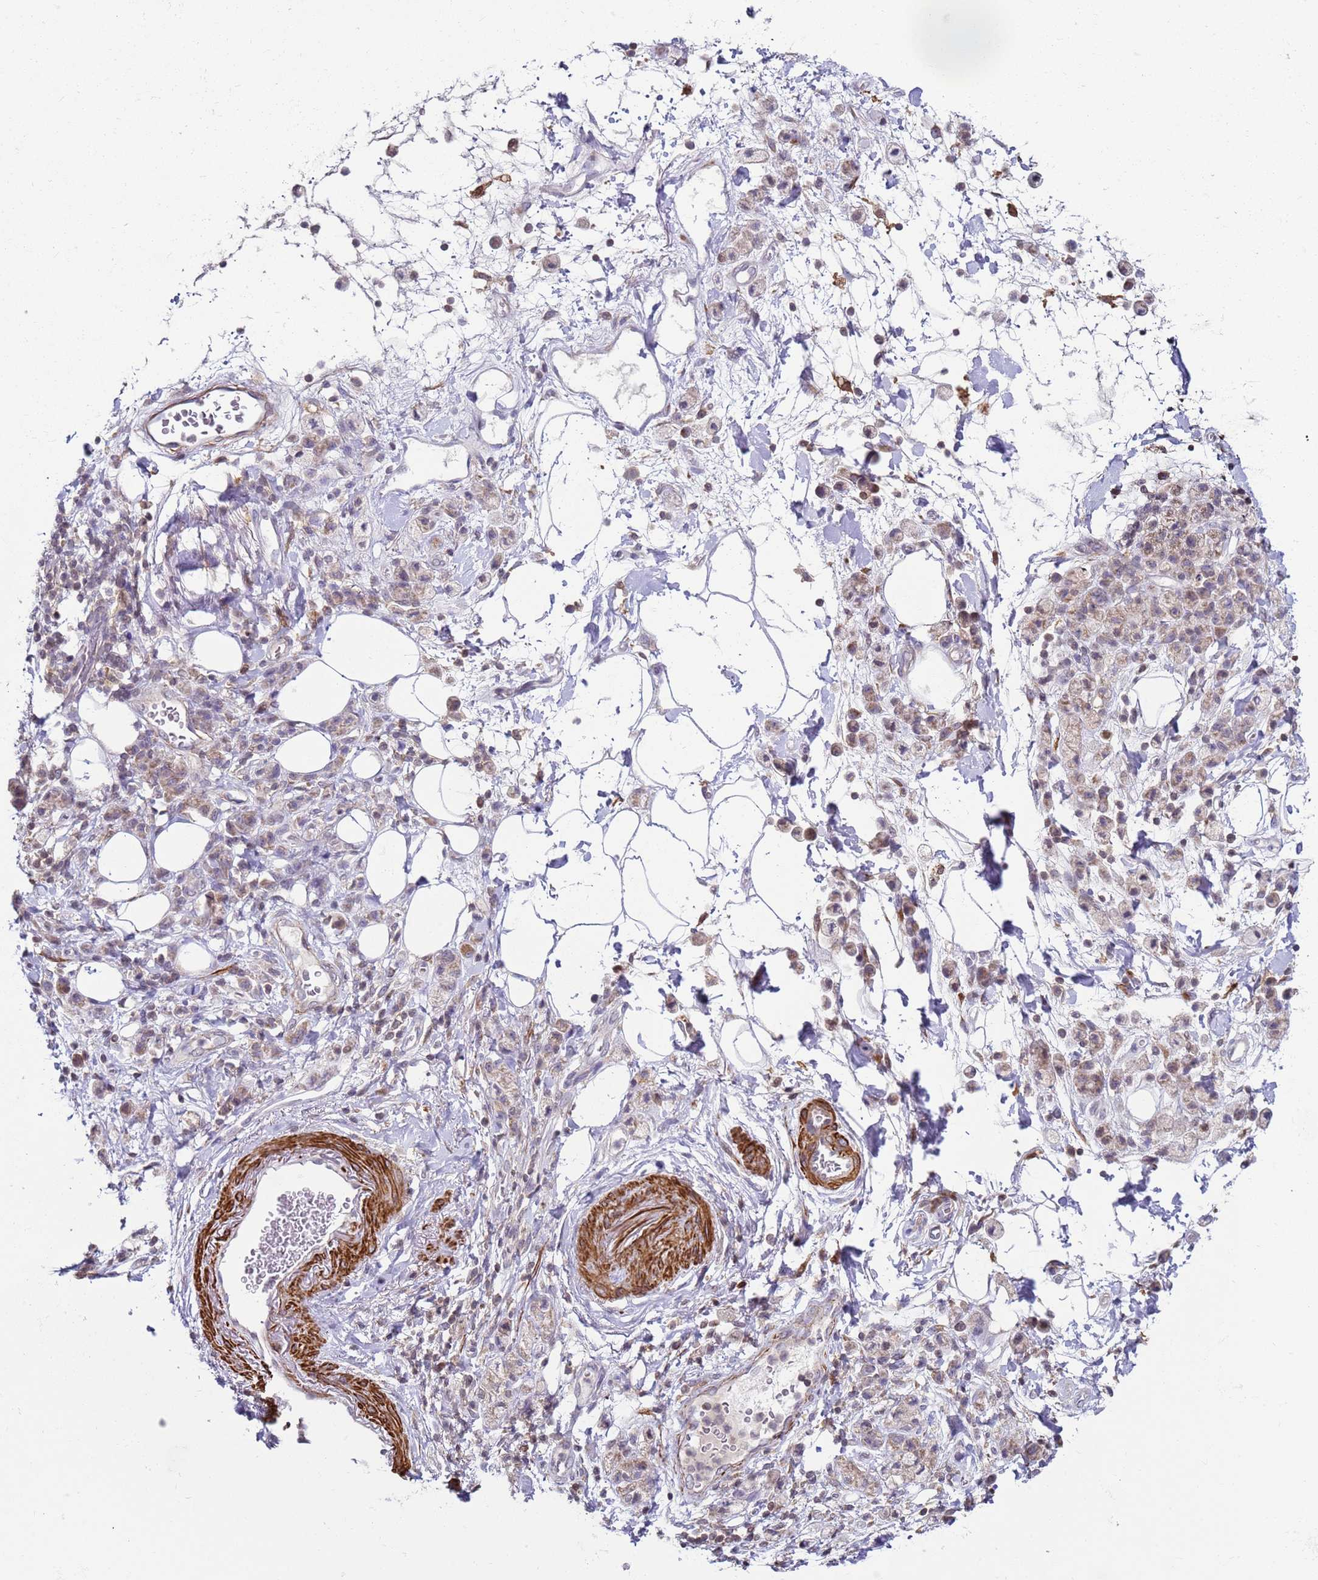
{"staining": {"intensity": "weak", "quantity": "25%-75%", "location": "cytoplasmic/membranous"}, "tissue": "stomach cancer", "cell_type": "Tumor cells", "image_type": "cancer", "snomed": [{"axis": "morphology", "description": "Adenocarcinoma, NOS"}, {"axis": "topography", "description": "Stomach"}], "caption": "Immunohistochemistry (IHC) (DAB (3,3'-diaminobenzidine)) staining of stomach cancer (adenocarcinoma) shows weak cytoplasmic/membranous protein positivity in about 25%-75% of tumor cells. The protein of interest is shown in brown color, while the nuclei are stained blue.", "gene": "SNAPC4", "patient": {"sex": "male", "age": 77}}